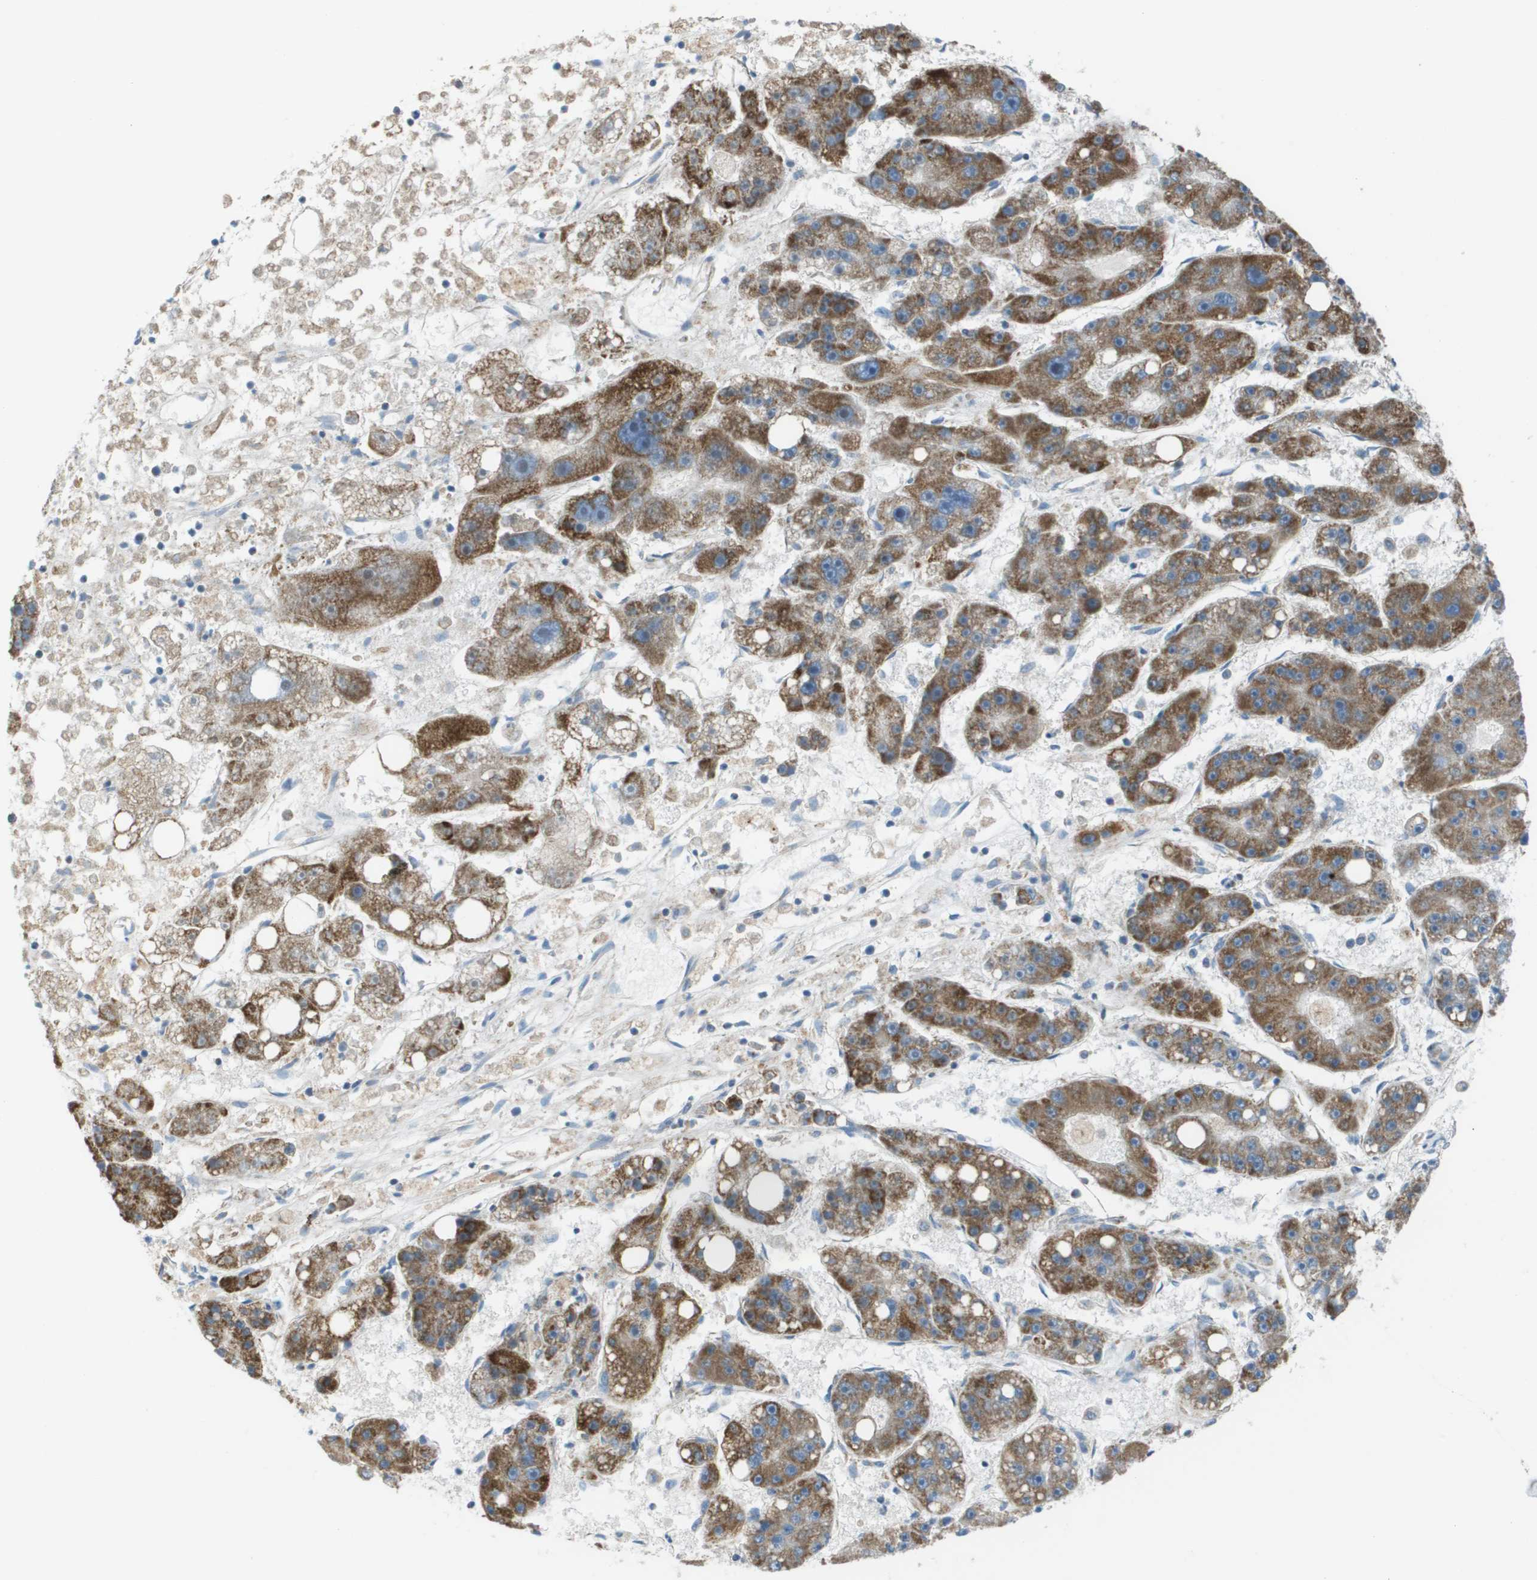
{"staining": {"intensity": "moderate", "quantity": ">75%", "location": "cytoplasmic/membranous"}, "tissue": "liver cancer", "cell_type": "Tumor cells", "image_type": "cancer", "snomed": [{"axis": "morphology", "description": "Carcinoma, Hepatocellular, NOS"}, {"axis": "topography", "description": "Liver"}], "caption": "Tumor cells show moderate cytoplasmic/membranous positivity in about >75% of cells in hepatocellular carcinoma (liver).", "gene": "GALNT6", "patient": {"sex": "female", "age": 61}}